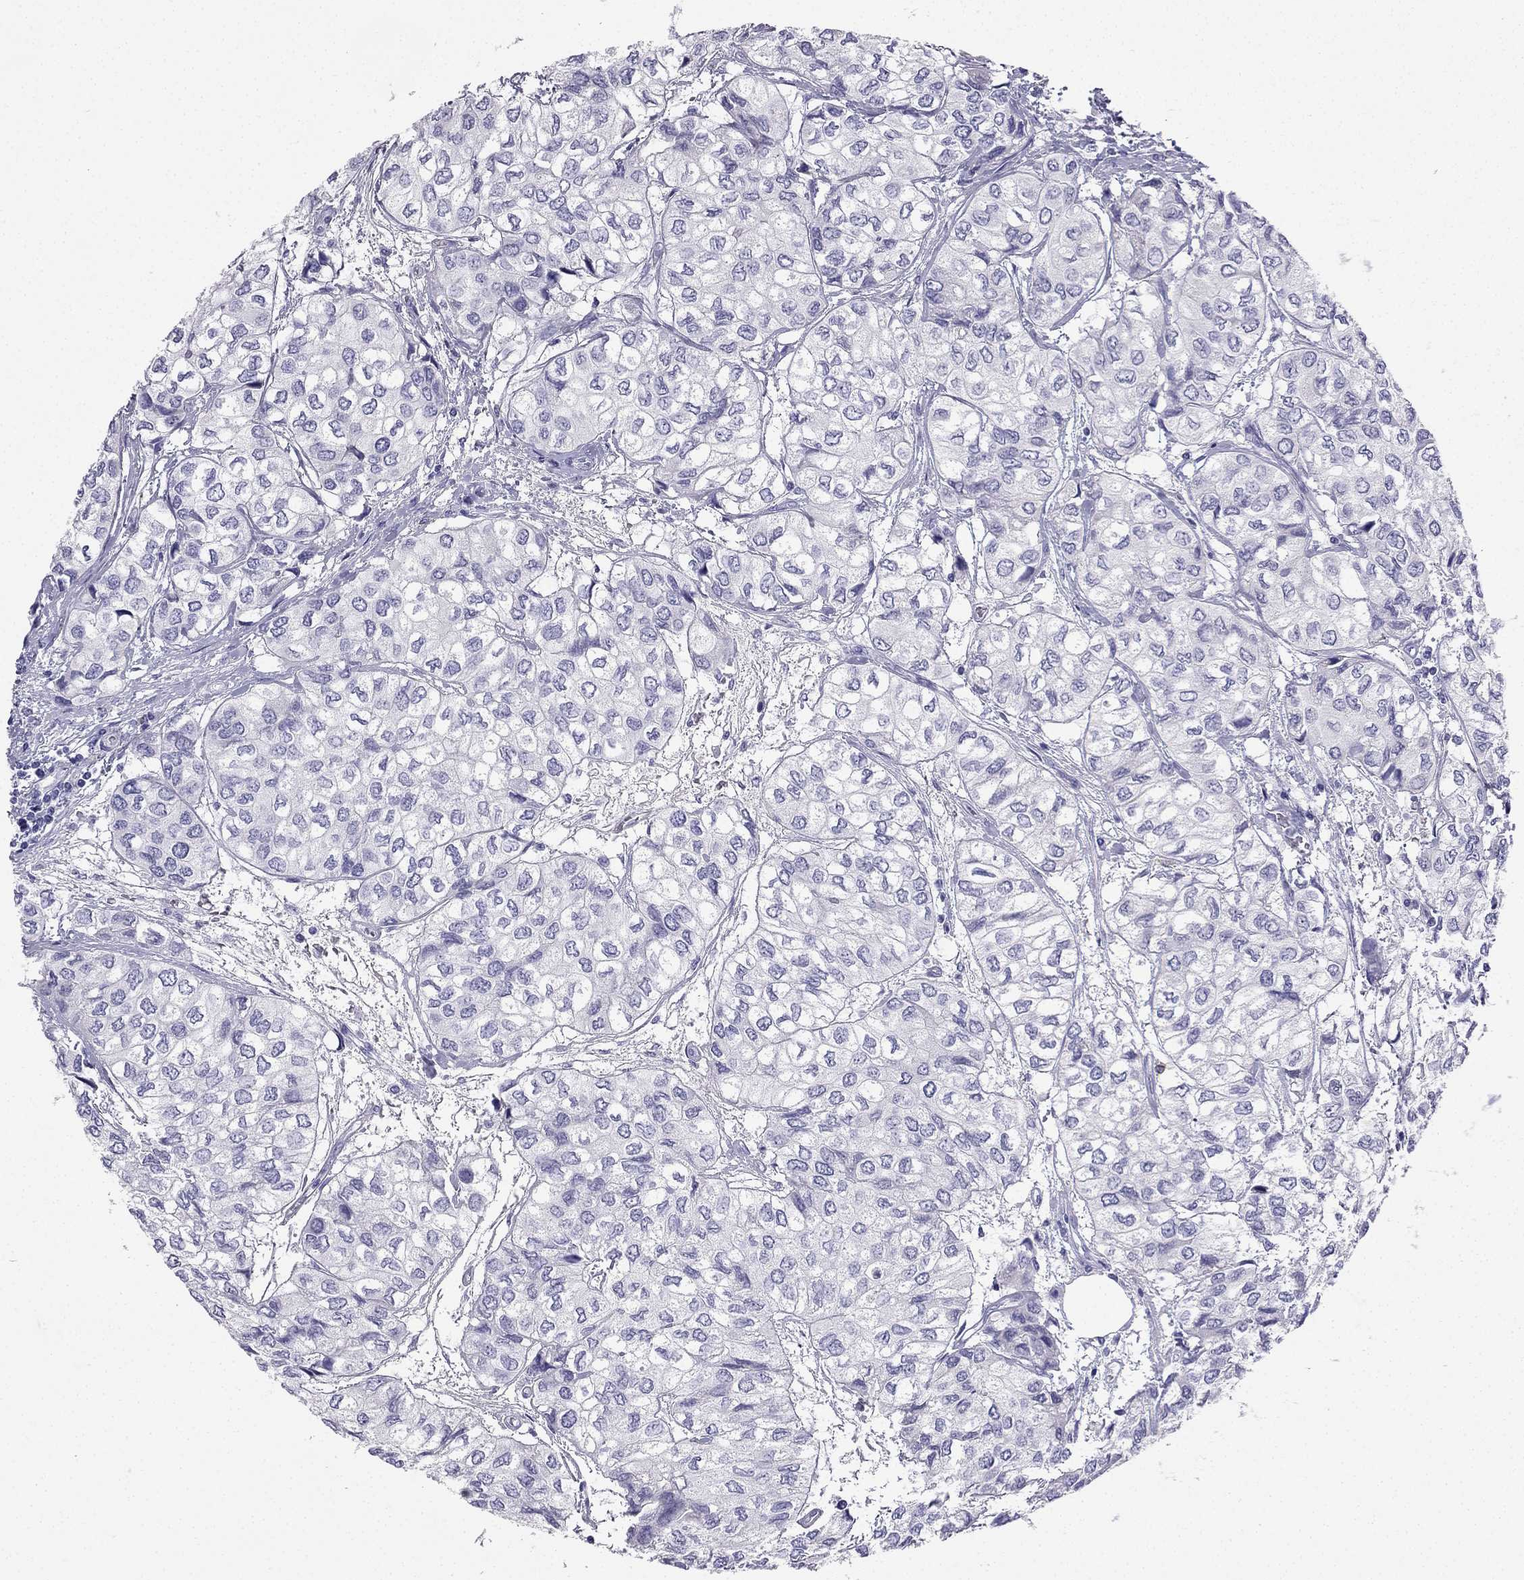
{"staining": {"intensity": "negative", "quantity": "none", "location": "none"}, "tissue": "urothelial cancer", "cell_type": "Tumor cells", "image_type": "cancer", "snomed": [{"axis": "morphology", "description": "Urothelial carcinoma, High grade"}, {"axis": "topography", "description": "Urinary bladder"}], "caption": "The micrograph demonstrates no significant positivity in tumor cells of high-grade urothelial carcinoma.", "gene": "SLC18A2", "patient": {"sex": "male", "age": 73}}